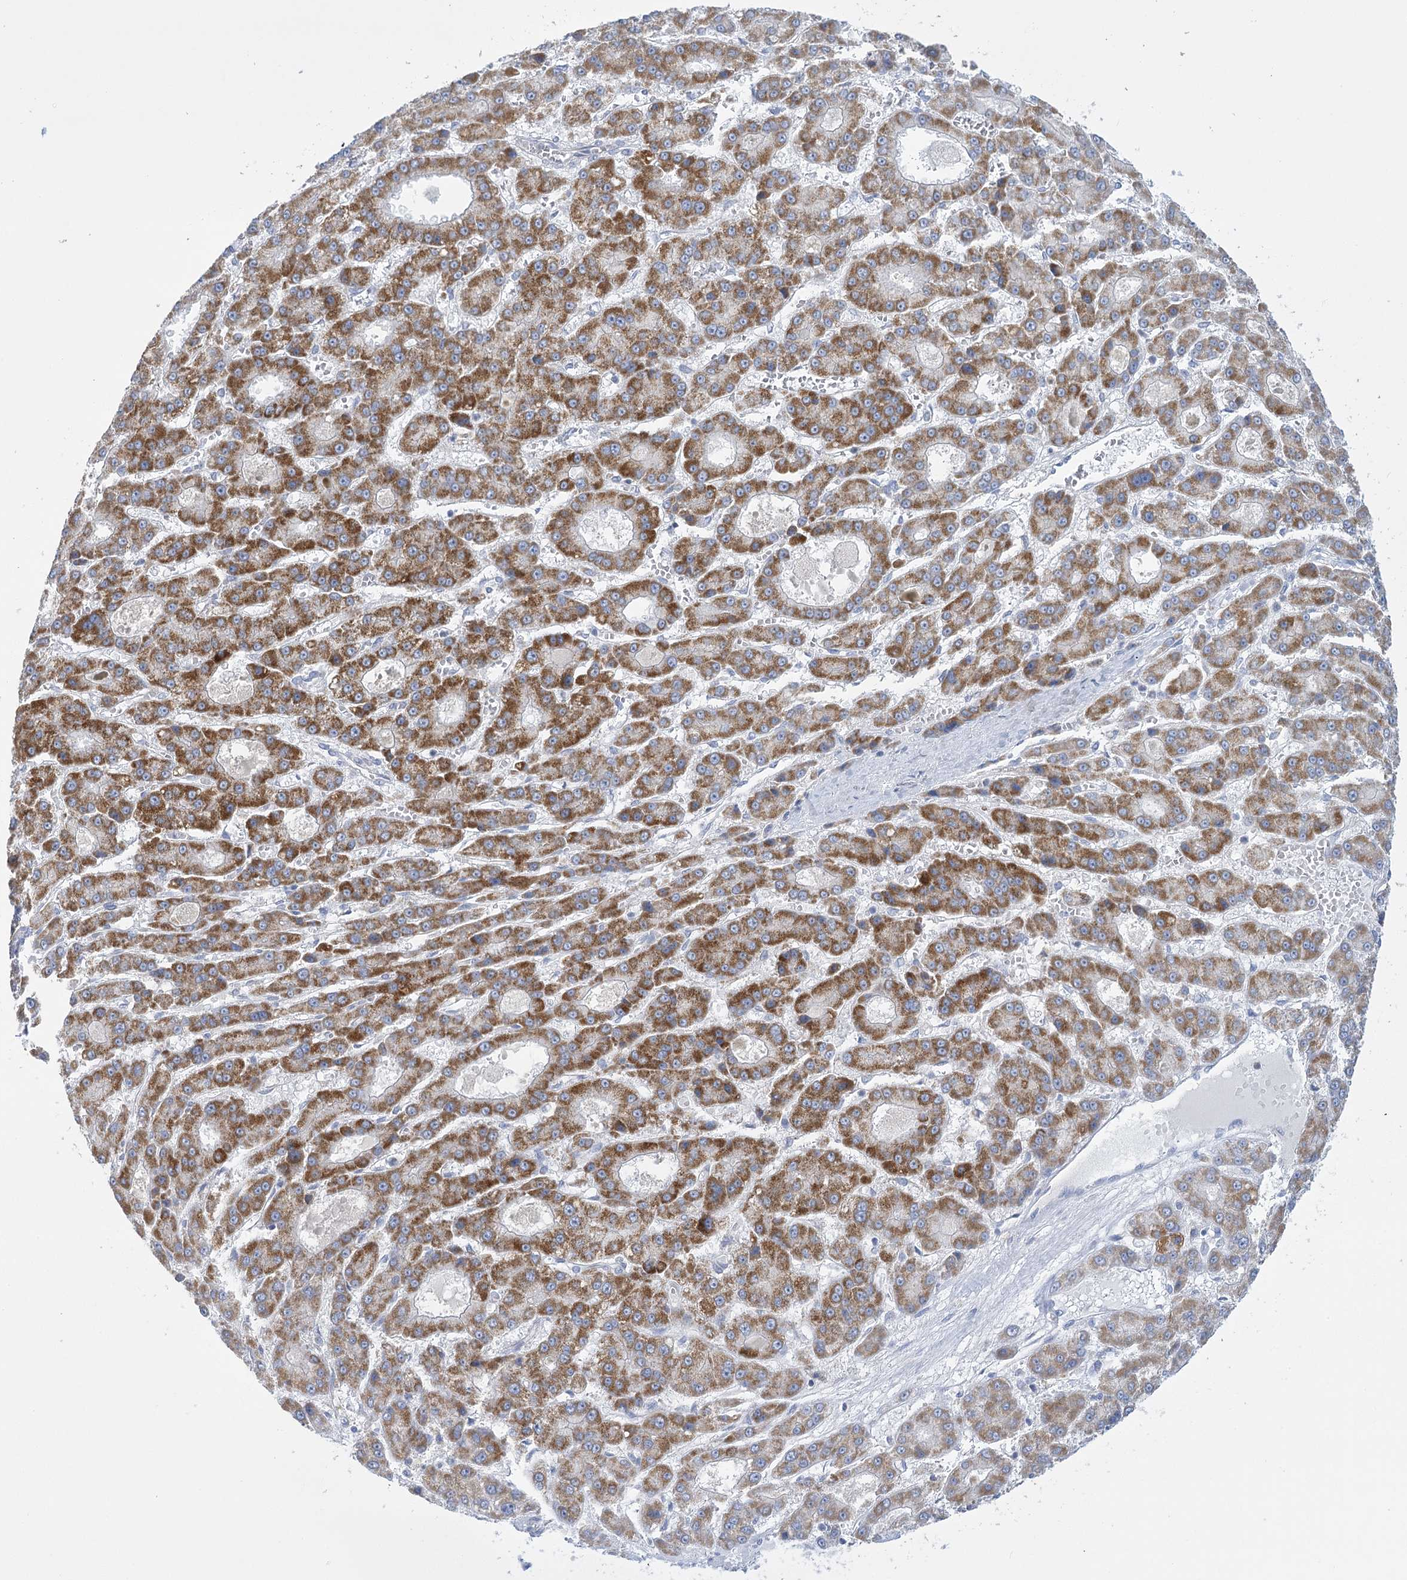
{"staining": {"intensity": "moderate", "quantity": ">75%", "location": "cytoplasmic/membranous"}, "tissue": "liver cancer", "cell_type": "Tumor cells", "image_type": "cancer", "snomed": [{"axis": "morphology", "description": "Carcinoma, Hepatocellular, NOS"}, {"axis": "topography", "description": "Liver"}], "caption": "High-magnification brightfield microscopy of liver cancer stained with DAB (3,3'-diaminobenzidine) (brown) and counterstained with hematoxylin (blue). tumor cells exhibit moderate cytoplasmic/membranous positivity is present in approximately>75% of cells.", "gene": "DHTKD1", "patient": {"sex": "male", "age": 70}}